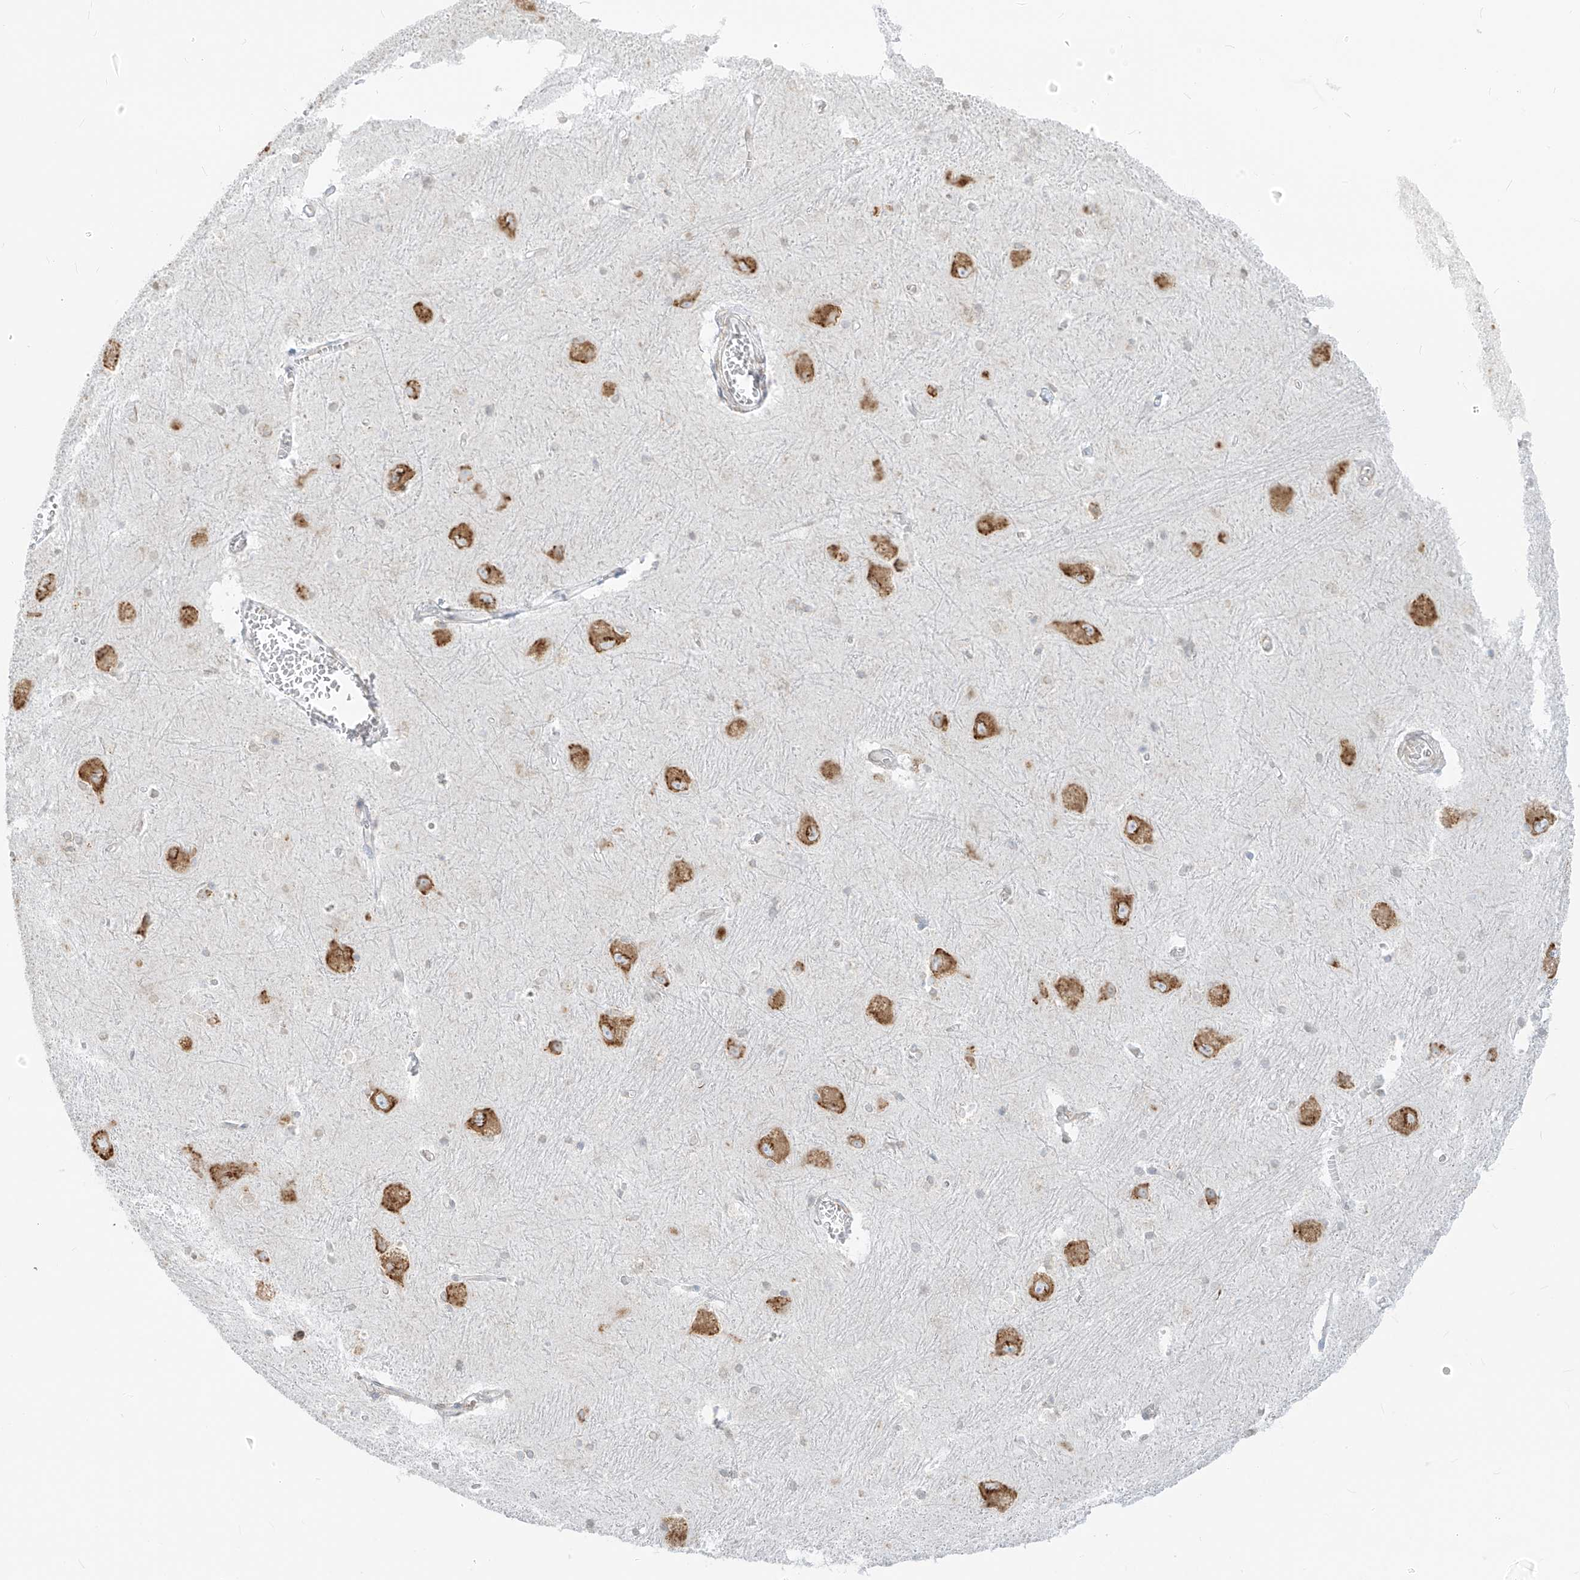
{"staining": {"intensity": "weak", "quantity": "<25%", "location": "cytoplasmic/membranous"}, "tissue": "caudate", "cell_type": "Glial cells", "image_type": "normal", "snomed": [{"axis": "morphology", "description": "Normal tissue, NOS"}, {"axis": "topography", "description": "Lateral ventricle wall"}], "caption": "There is no significant positivity in glial cells of caudate. The staining was performed using DAB to visualize the protein expression in brown, while the nuclei were stained in blue with hematoxylin (Magnification: 20x).", "gene": "LRRC59", "patient": {"sex": "male", "age": 37}}